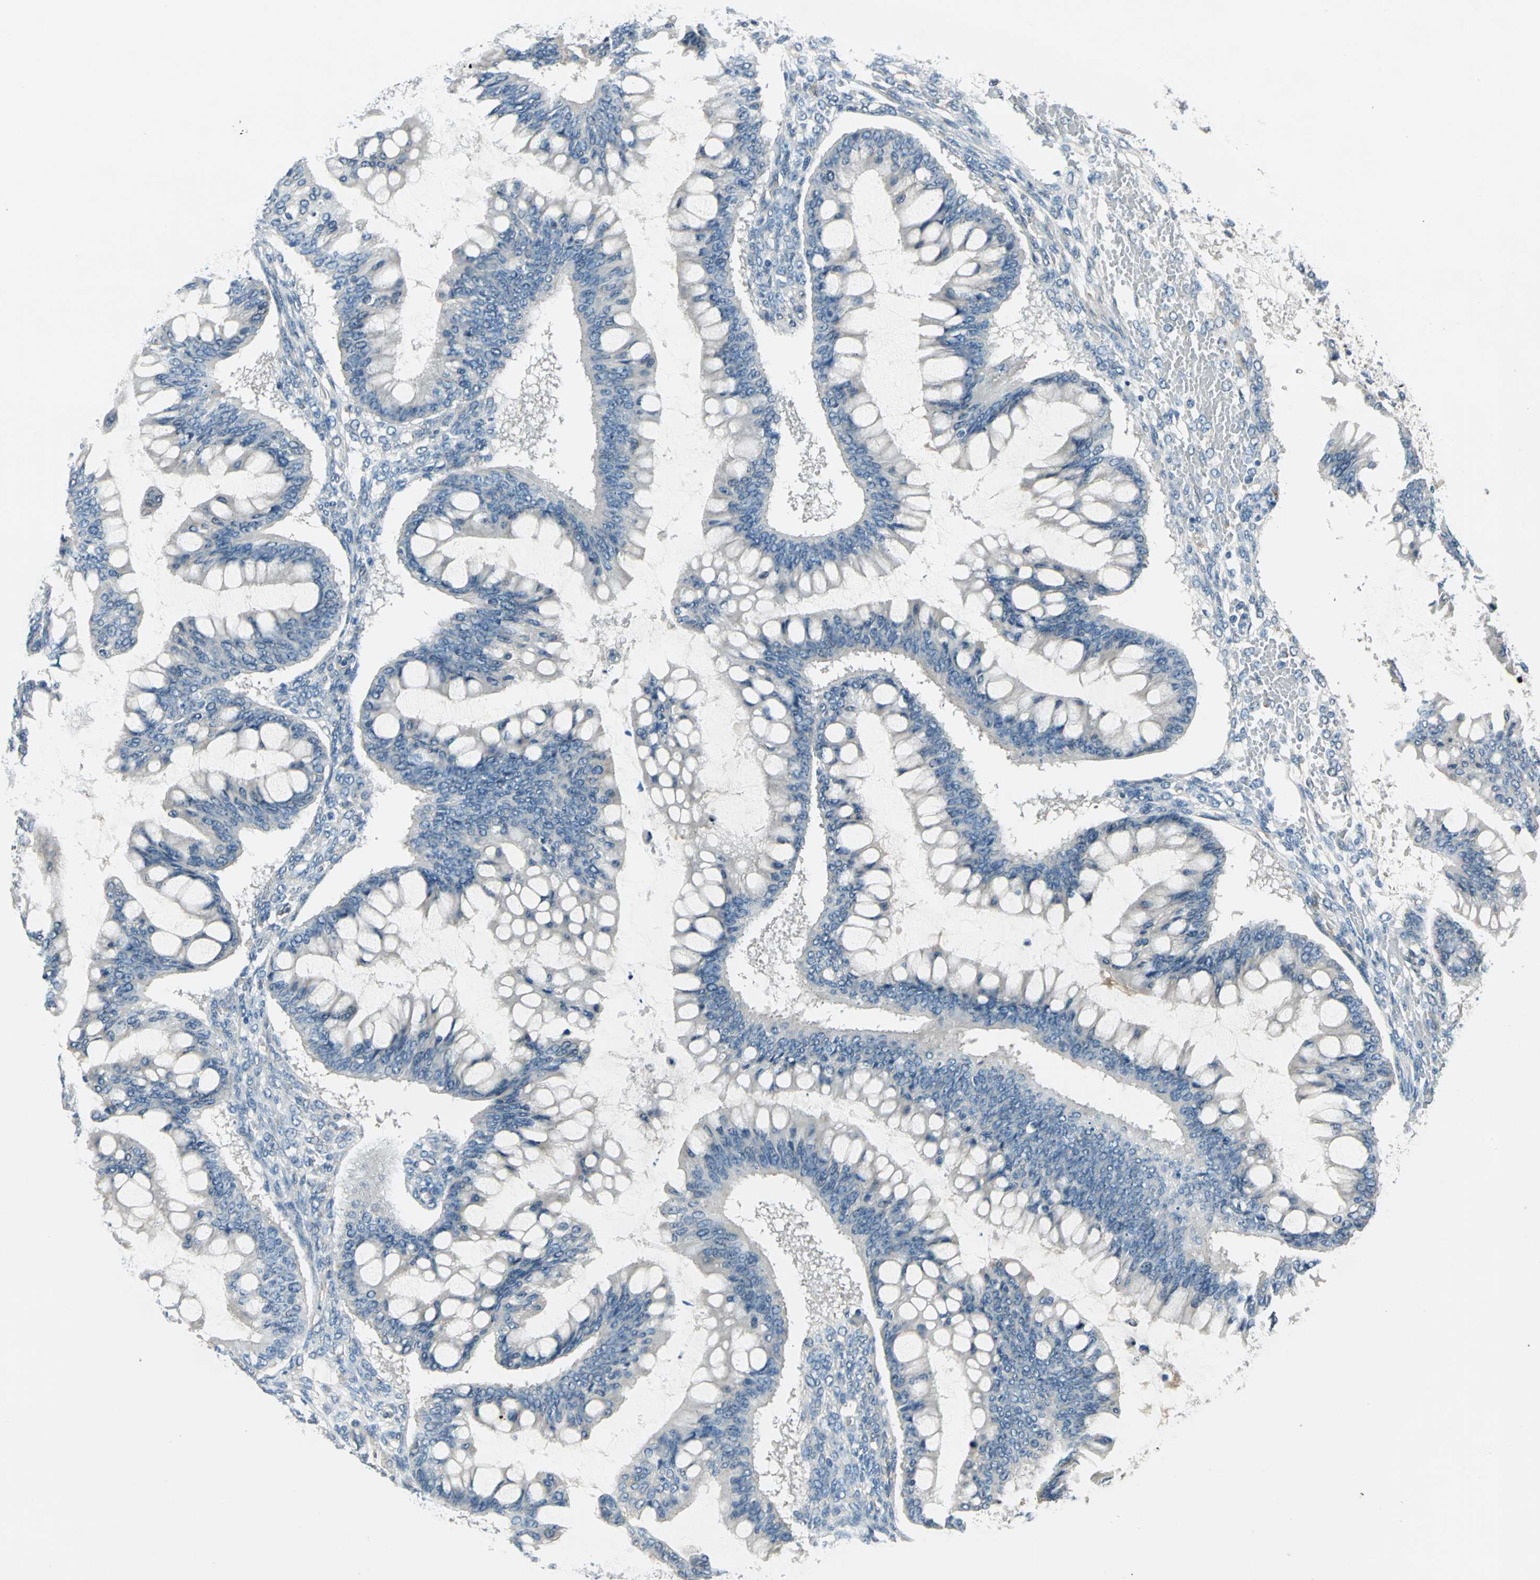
{"staining": {"intensity": "negative", "quantity": "none", "location": "none"}, "tissue": "ovarian cancer", "cell_type": "Tumor cells", "image_type": "cancer", "snomed": [{"axis": "morphology", "description": "Cystadenocarcinoma, mucinous, NOS"}, {"axis": "topography", "description": "Ovary"}], "caption": "Immunohistochemical staining of ovarian cancer shows no significant expression in tumor cells.", "gene": "CDC42EP1", "patient": {"sex": "female", "age": 73}}